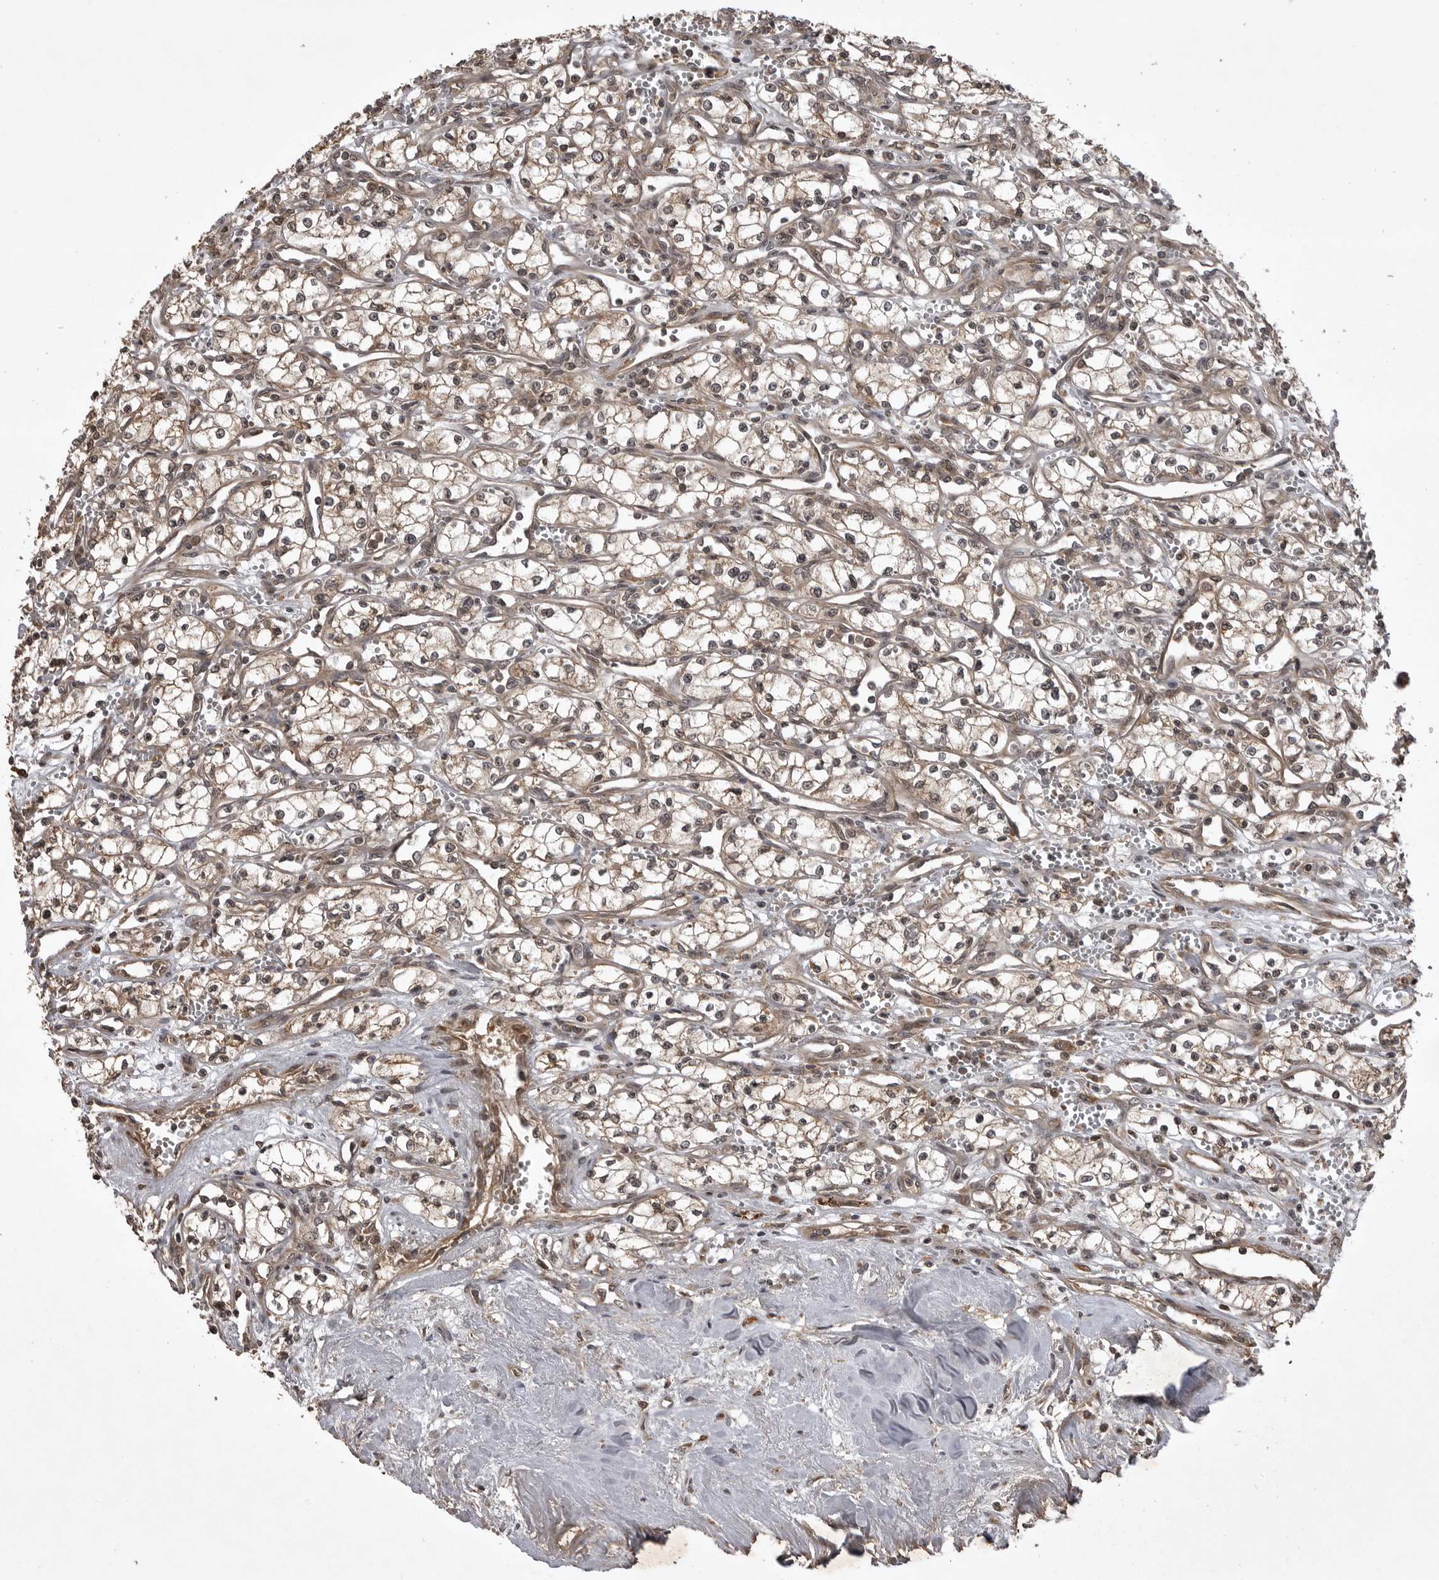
{"staining": {"intensity": "weak", "quantity": ">75%", "location": "cytoplasmic/membranous"}, "tissue": "renal cancer", "cell_type": "Tumor cells", "image_type": "cancer", "snomed": [{"axis": "morphology", "description": "Adenocarcinoma, NOS"}, {"axis": "topography", "description": "Kidney"}], "caption": "This image shows immunohistochemistry (IHC) staining of human renal cancer, with low weak cytoplasmic/membranous expression in about >75% of tumor cells.", "gene": "AKAP7", "patient": {"sex": "male", "age": 59}}